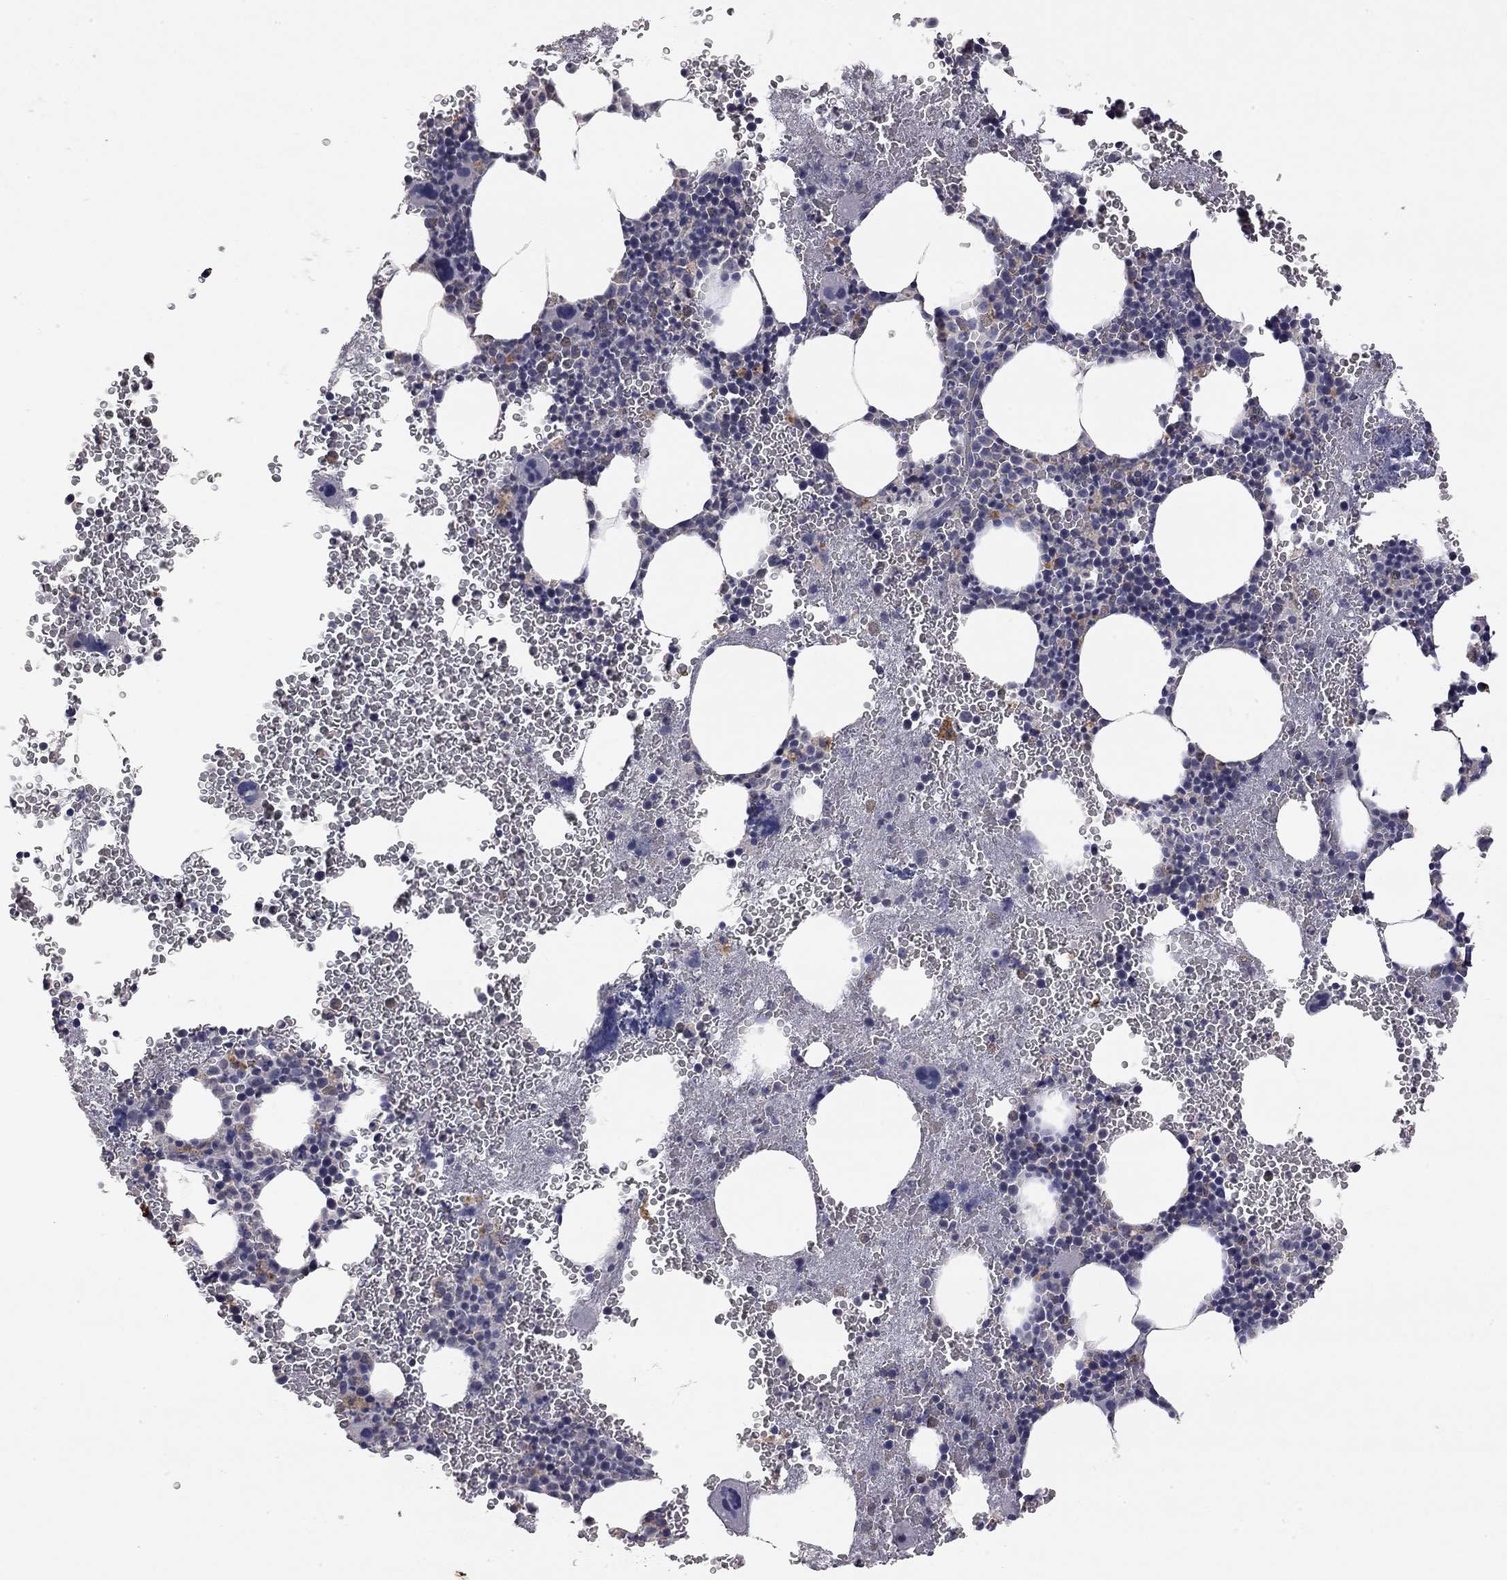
{"staining": {"intensity": "moderate", "quantity": "<25%", "location": "cytoplasmic/membranous"}, "tissue": "bone marrow", "cell_type": "Hematopoietic cells", "image_type": "normal", "snomed": [{"axis": "morphology", "description": "Normal tissue, NOS"}, {"axis": "topography", "description": "Bone marrow"}], "caption": "Immunohistochemical staining of benign bone marrow displays low levels of moderate cytoplasmic/membranous positivity in about <25% of hematopoietic cells.", "gene": "SYT12", "patient": {"sex": "male", "age": 50}}